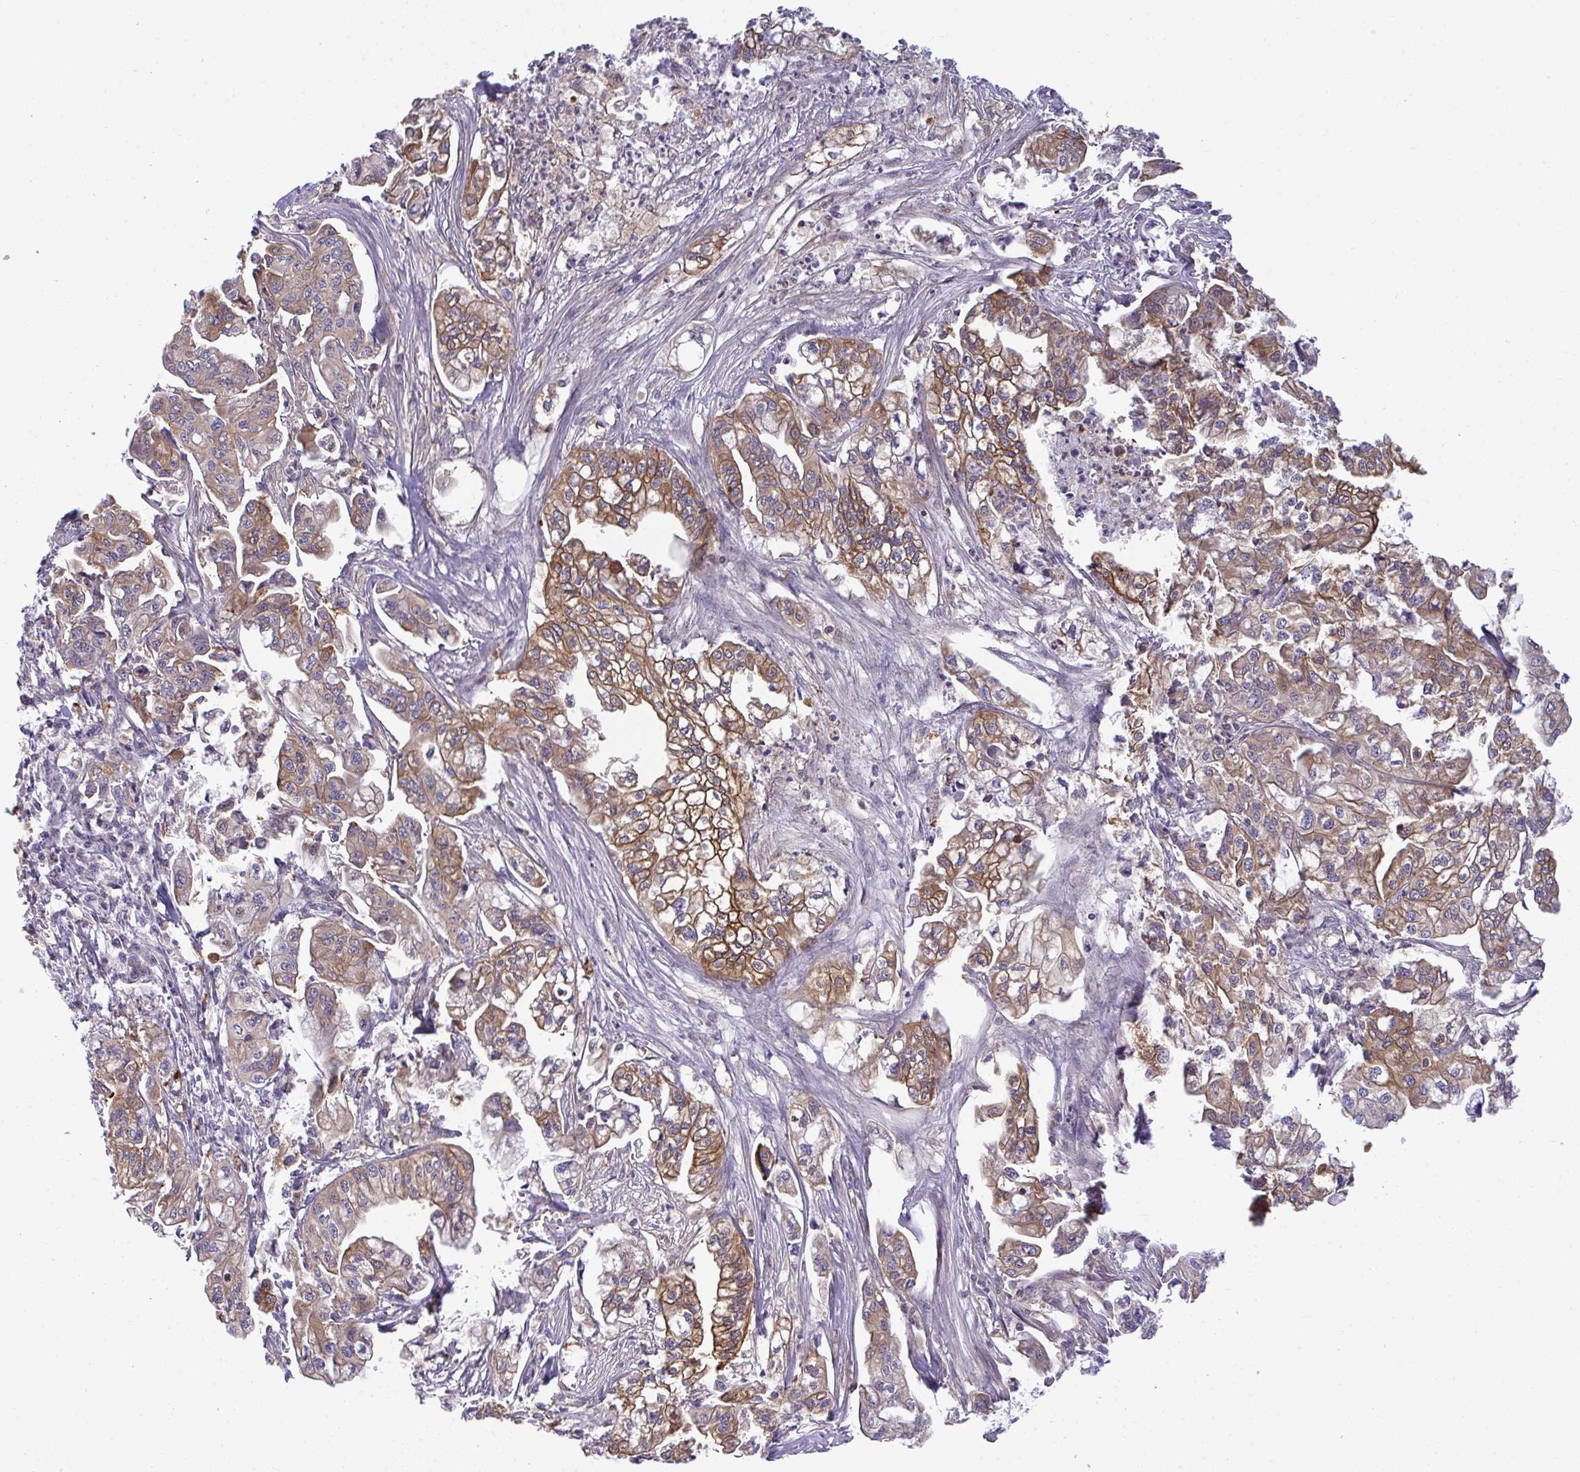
{"staining": {"intensity": "moderate", "quantity": "25%-75%", "location": "cytoplasmic/membranous"}, "tissue": "pancreatic cancer", "cell_type": "Tumor cells", "image_type": "cancer", "snomed": [{"axis": "morphology", "description": "Adenocarcinoma, NOS"}, {"axis": "topography", "description": "Pancreas"}], "caption": "A high-resolution histopathology image shows IHC staining of pancreatic adenocarcinoma, which displays moderate cytoplasmic/membranous expression in about 25%-75% of tumor cells.", "gene": "SLC30A6", "patient": {"sex": "male", "age": 68}}